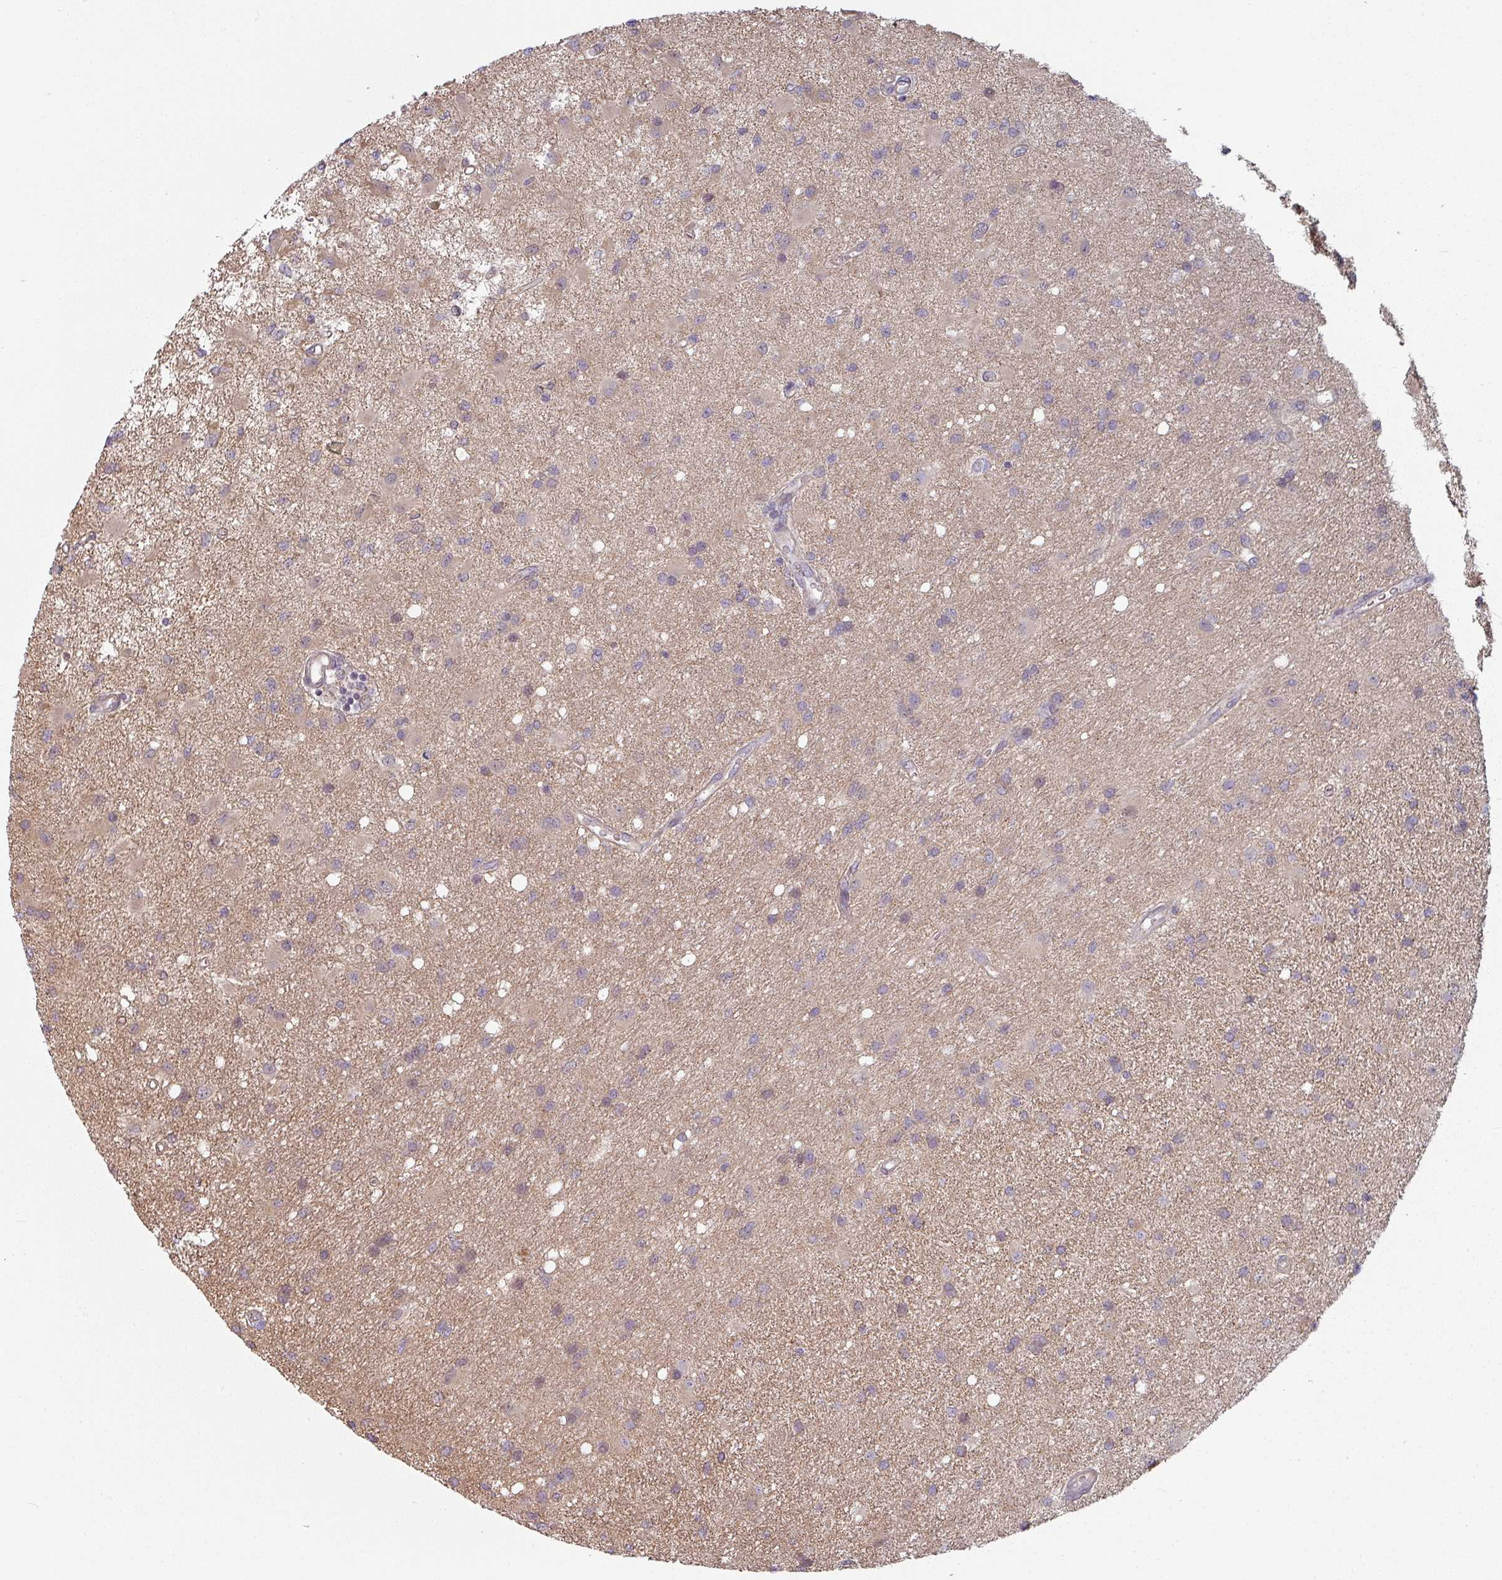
{"staining": {"intensity": "negative", "quantity": "none", "location": "none"}, "tissue": "glioma", "cell_type": "Tumor cells", "image_type": "cancer", "snomed": [{"axis": "morphology", "description": "Glioma, malignant, High grade"}, {"axis": "topography", "description": "Brain"}], "caption": "This is an immunohistochemistry micrograph of glioma. There is no positivity in tumor cells.", "gene": "PLEKHJ1", "patient": {"sex": "male", "age": 67}}